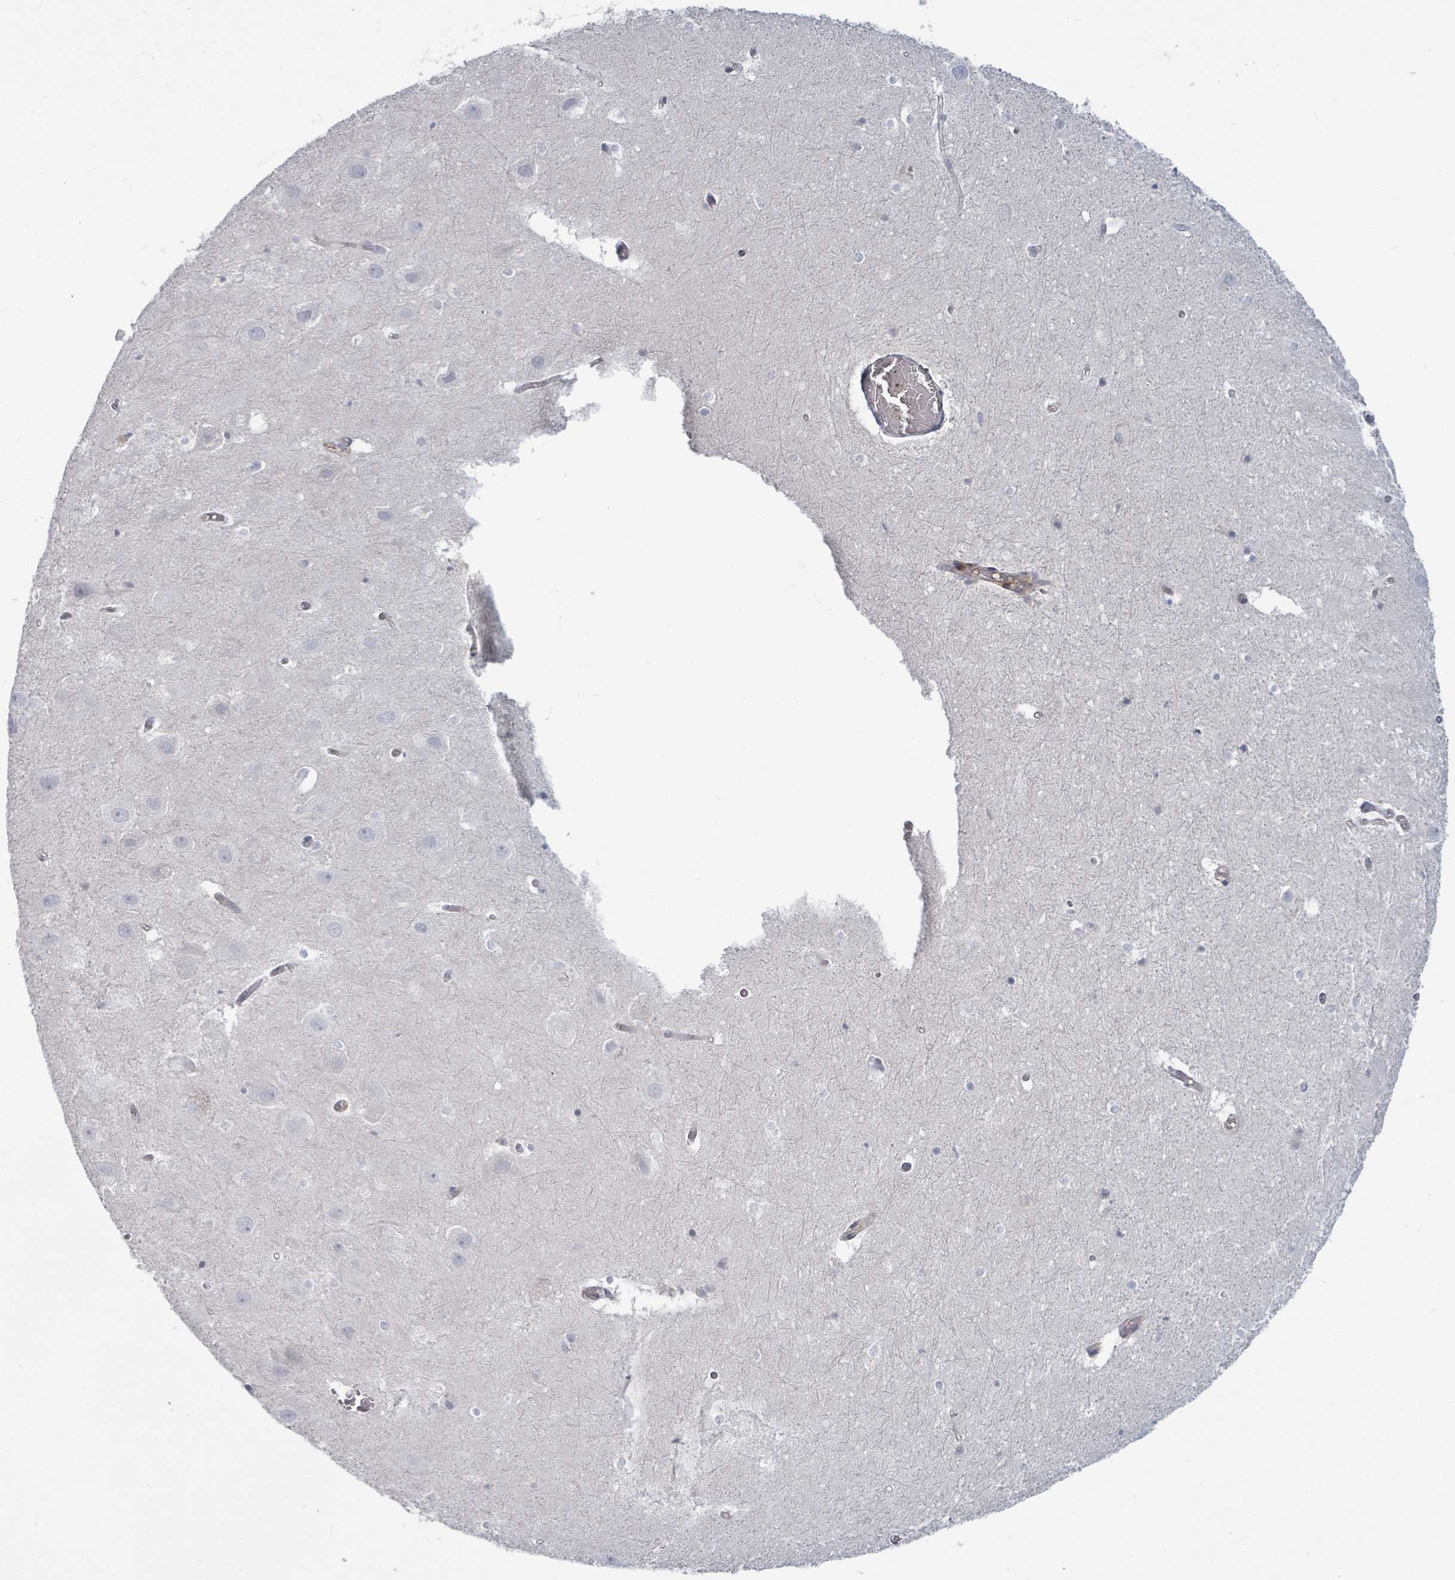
{"staining": {"intensity": "negative", "quantity": "none", "location": "none"}, "tissue": "hippocampus", "cell_type": "Glial cells", "image_type": "normal", "snomed": [{"axis": "morphology", "description": "Normal tissue, NOS"}, {"axis": "topography", "description": "Hippocampus"}], "caption": "DAB immunohistochemical staining of benign human hippocampus displays no significant expression in glial cells.", "gene": "TNFRSF14", "patient": {"sex": "female", "age": 52}}